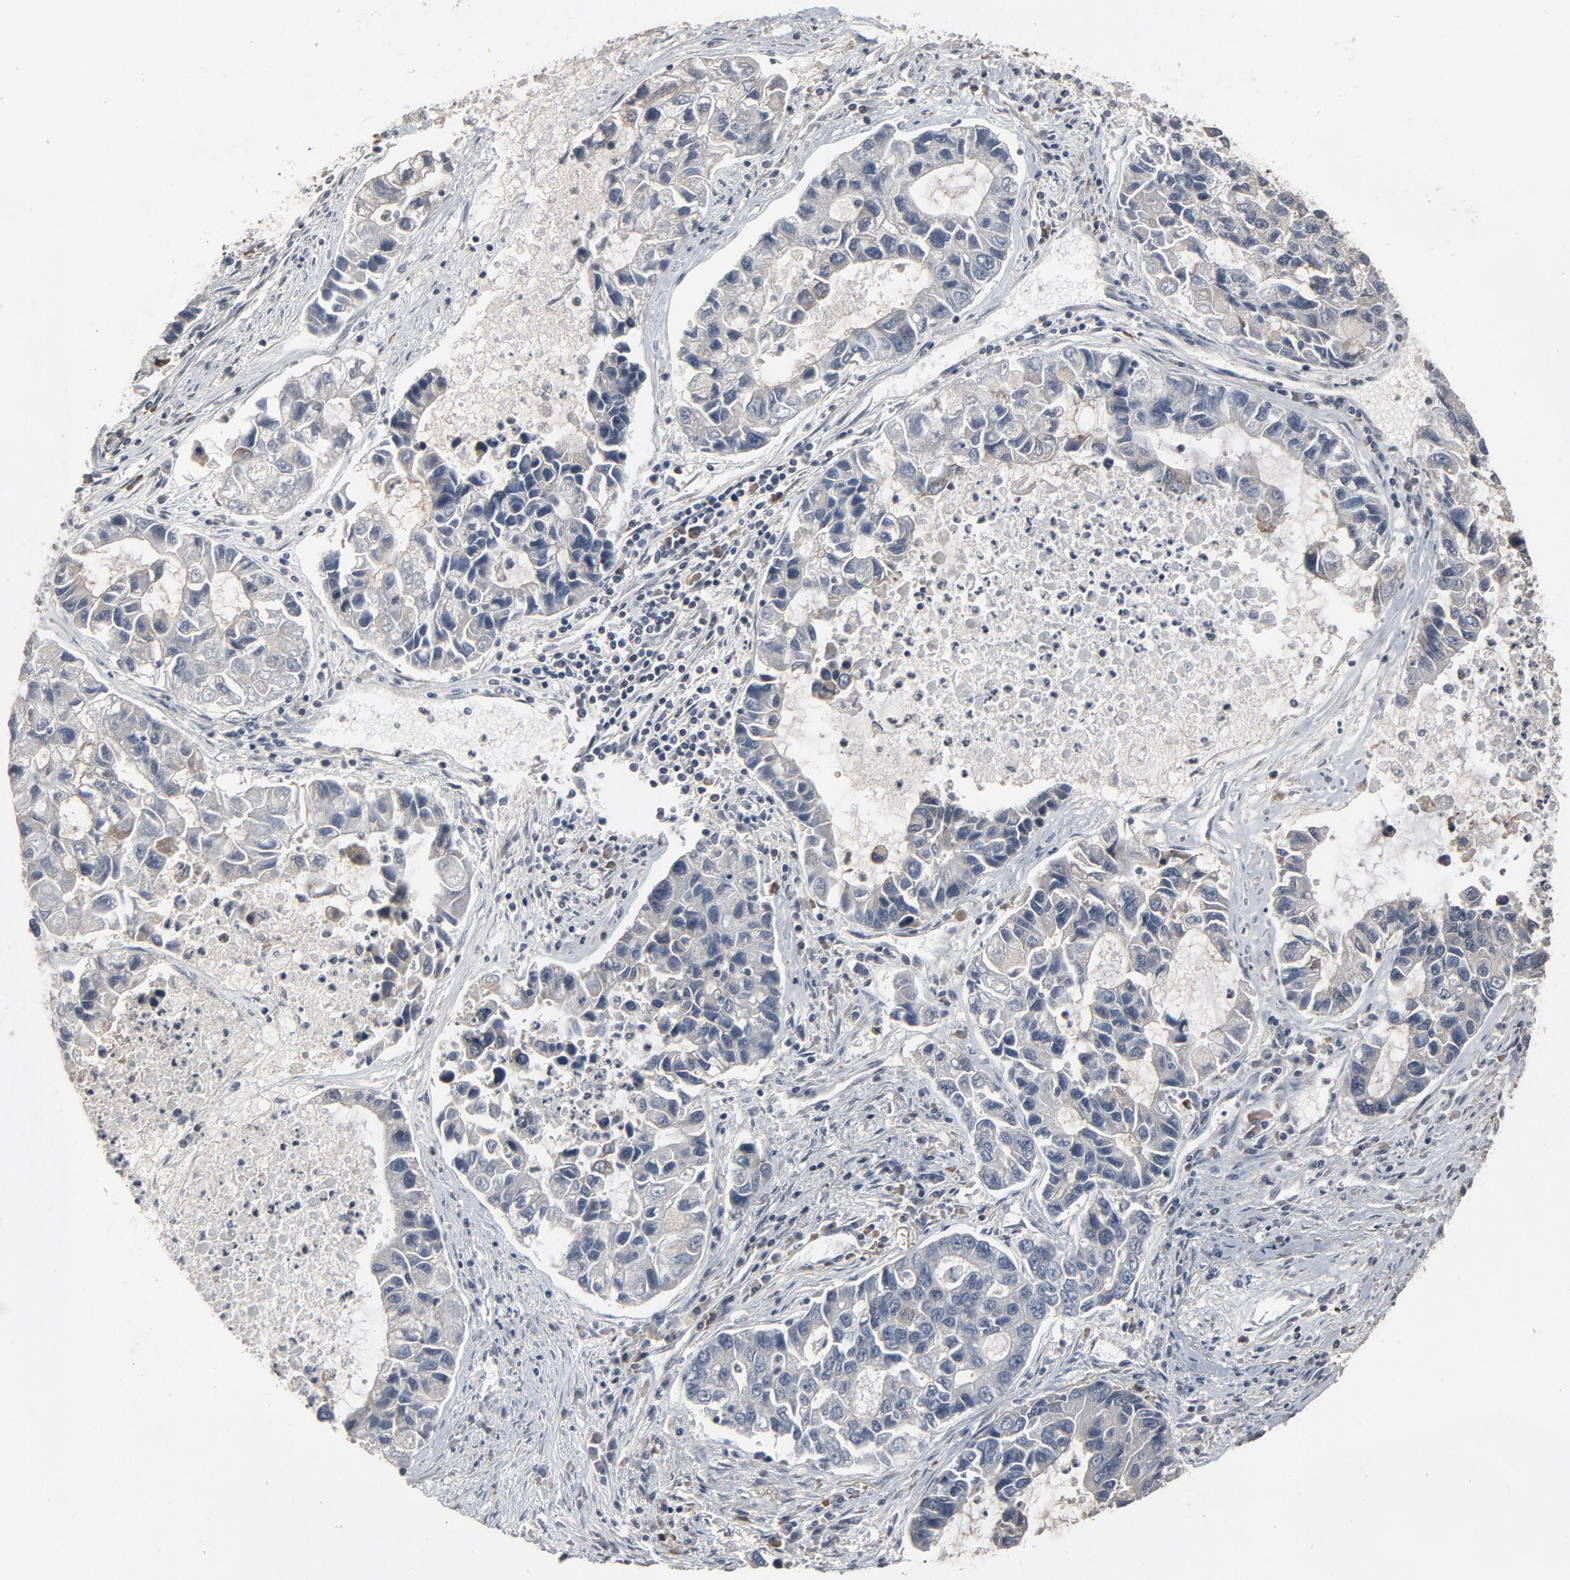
{"staining": {"intensity": "weak", "quantity": "<25%", "location": "cytoplasmic/membranous"}, "tissue": "lung cancer", "cell_type": "Tumor cells", "image_type": "cancer", "snomed": [{"axis": "morphology", "description": "Adenocarcinoma, NOS"}, {"axis": "topography", "description": "Lung"}], "caption": "Adenocarcinoma (lung) stained for a protein using IHC reveals no positivity tumor cells.", "gene": "POM121", "patient": {"sex": "female", "age": 51}}